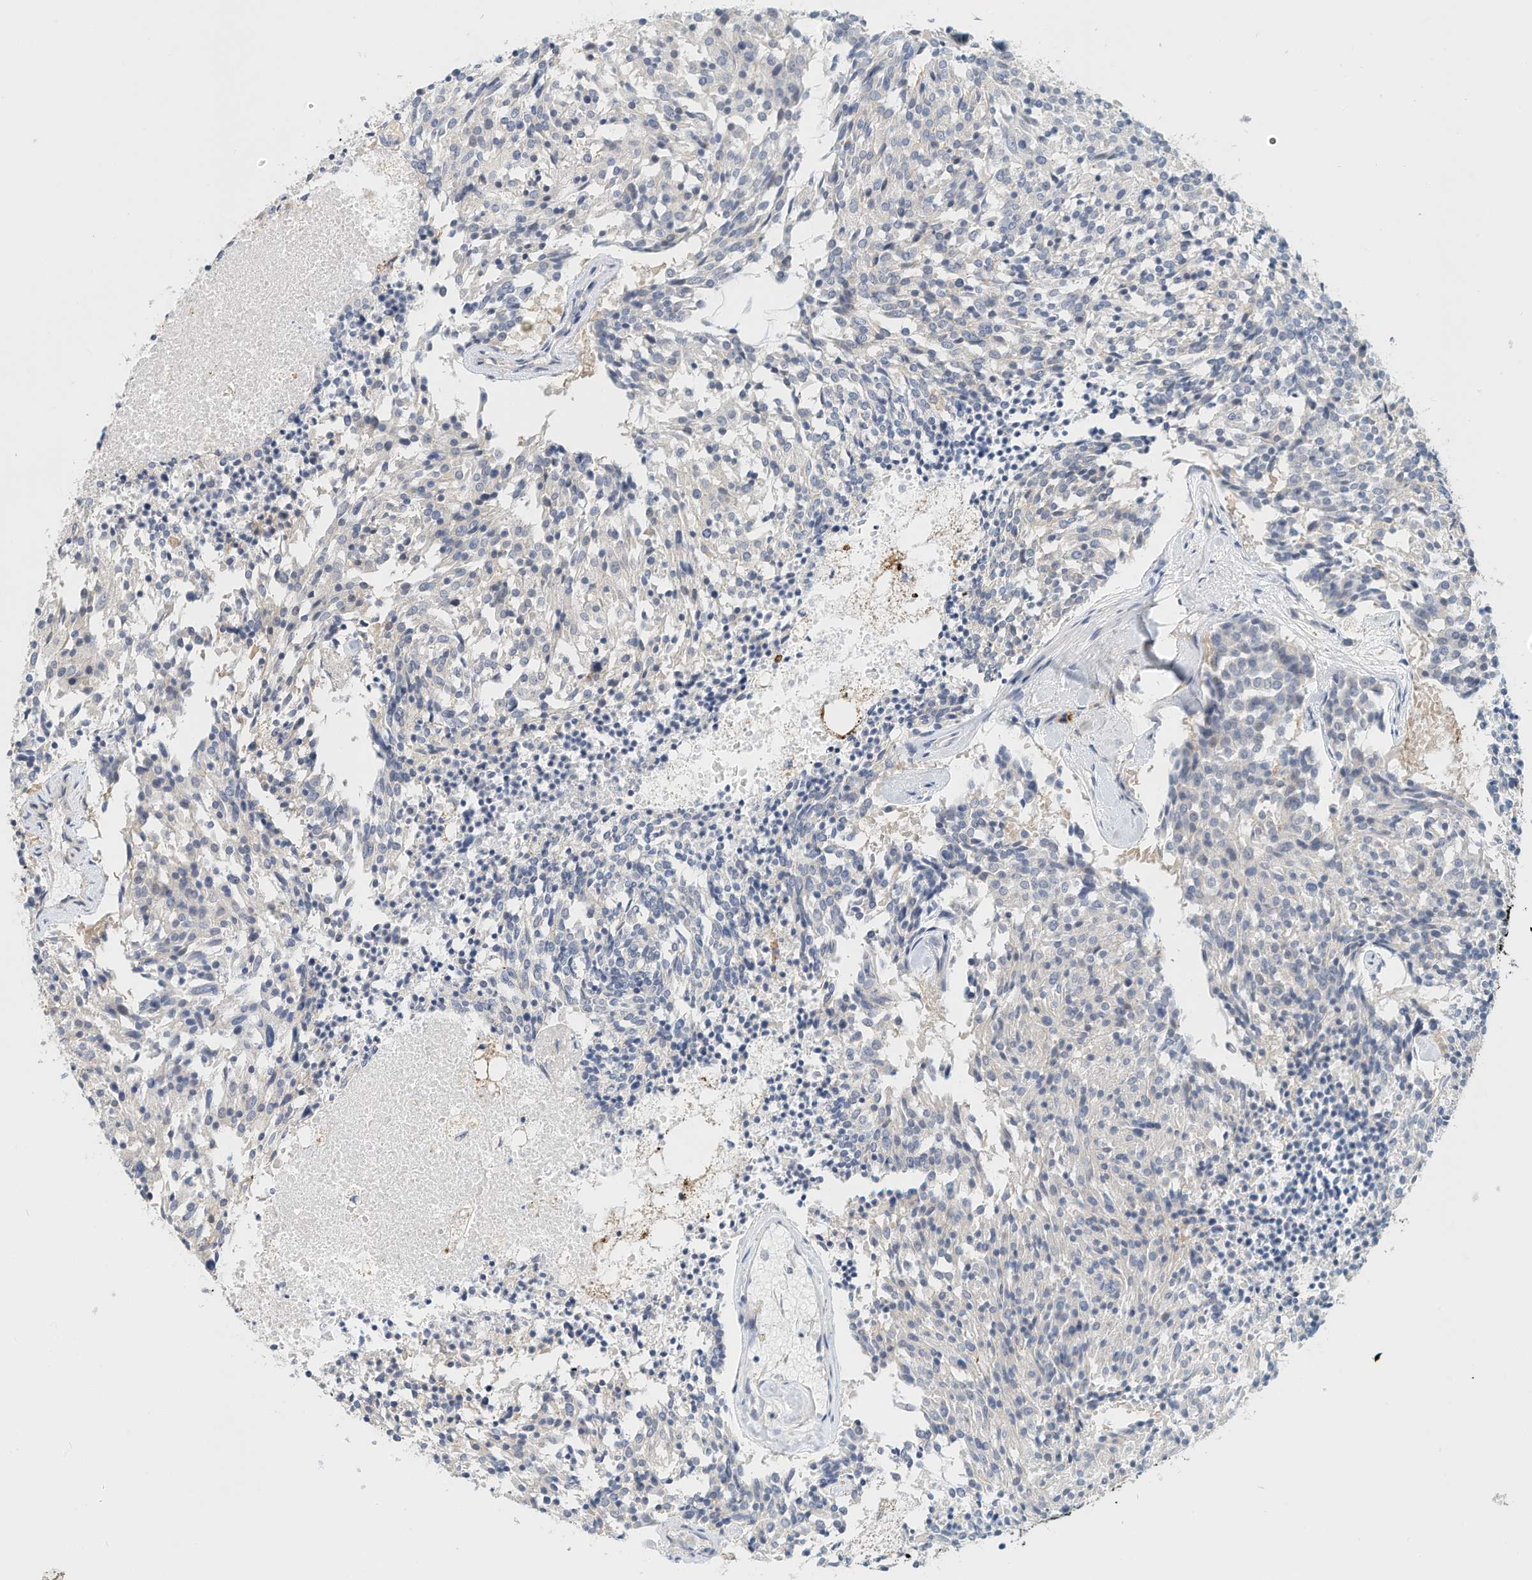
{"staining": {"intensity": "negative", "quantity": "none", "location": "none"}, "tissue": "carcinoid", "cell_type": "Tumor cells", "image_type": "cancer", "snomed": [{"axis": "morphology", "description": "Carcinoid, malignant, NOS"}, {"axis": "topography", "description": "Pancreas"}], "caption": "Tumor cells show no significant protein expression in carcinoid (malignant).", "gene": "MICAL1", "patient": {"sex": "female", "age": 54}}